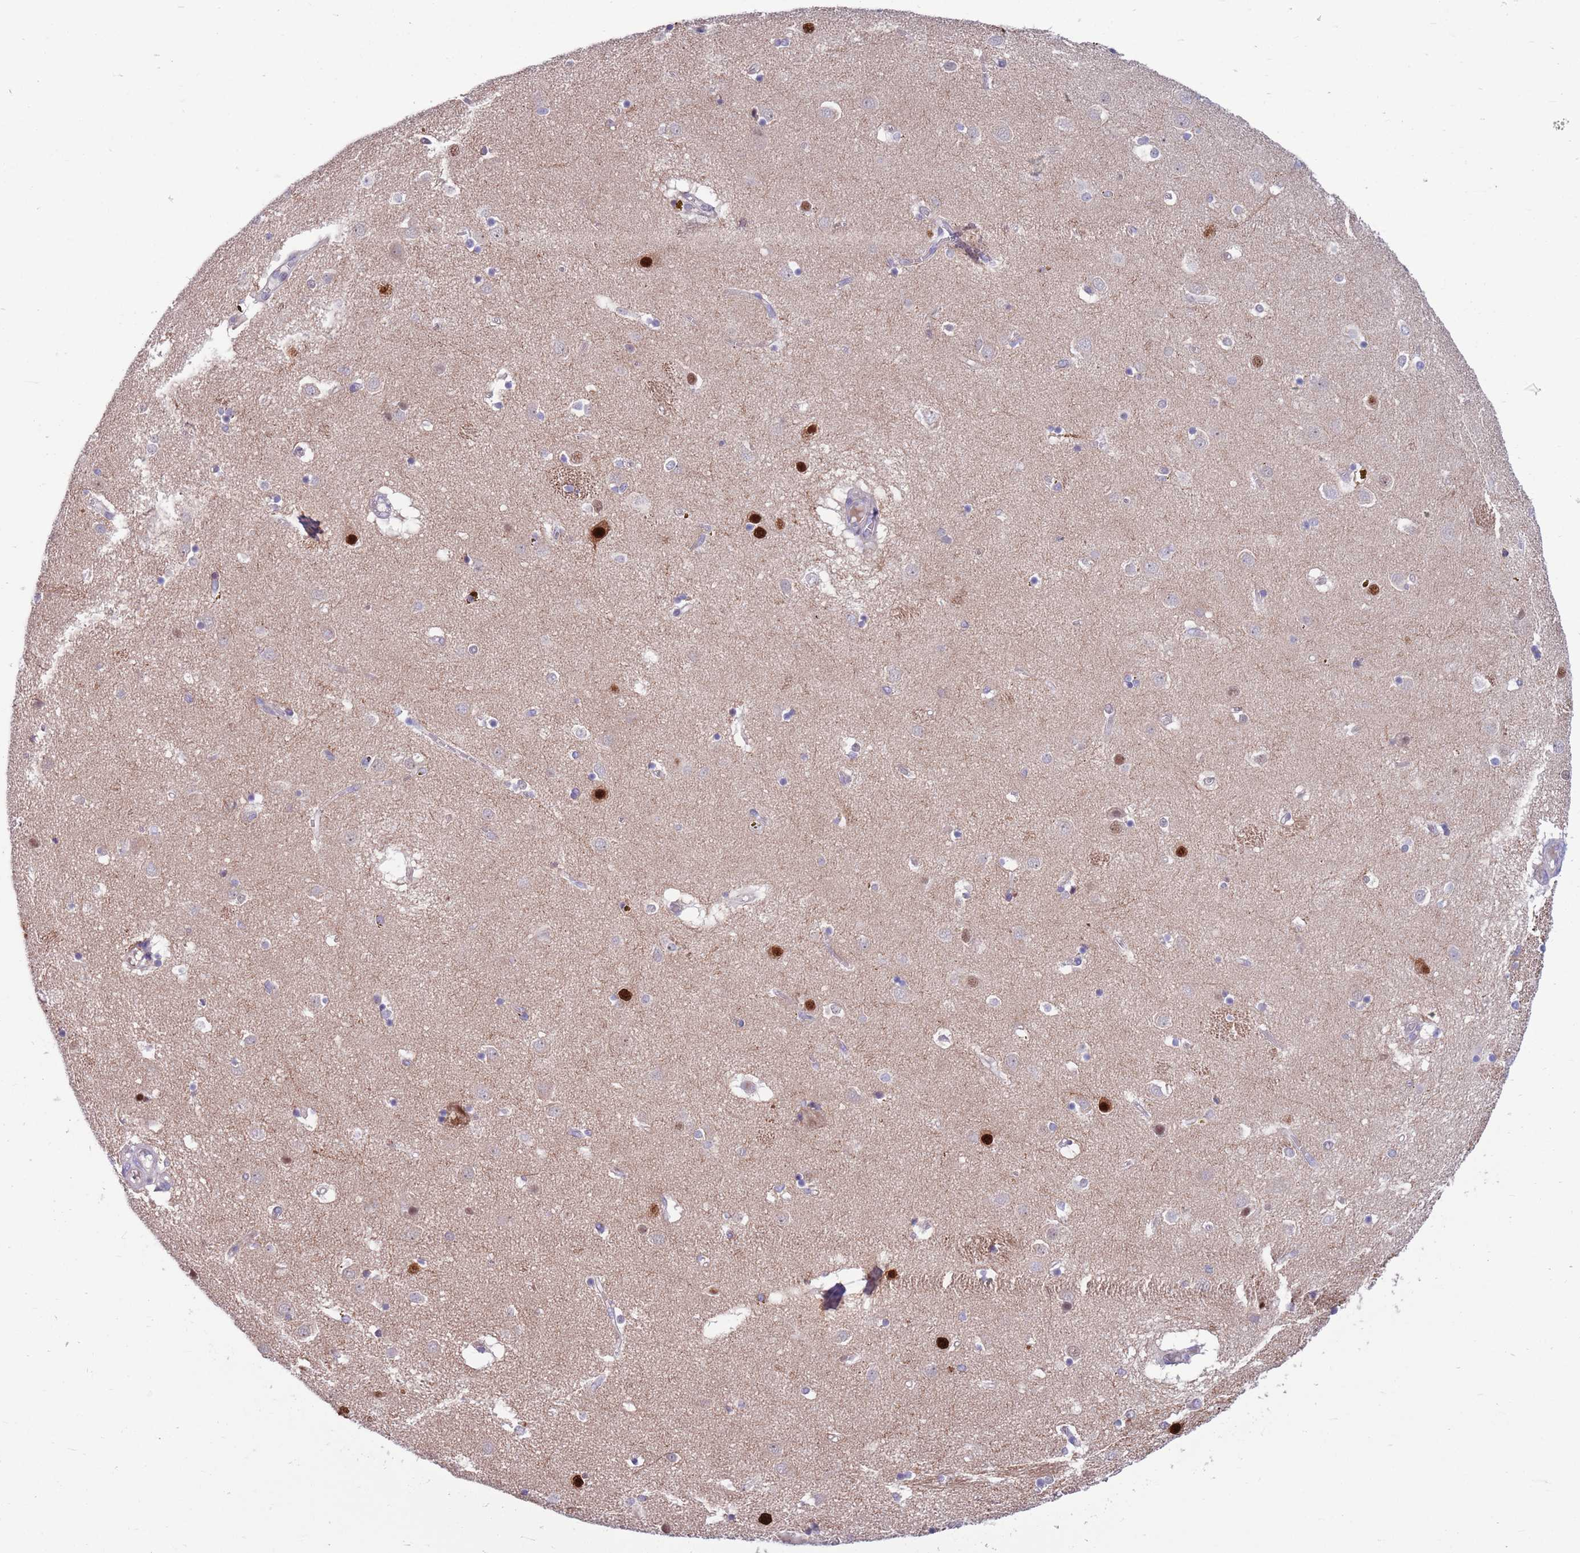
{"staining": {"intensity": "negative", "quantity": "none", "location": "none"}, "tissue": "caudate", "cell_type": "Glial cells", "image_type": "normal", "snomed": [{"axis": "morphology", "description": "Normal tissue, NOS"}, {"axis": "topography", "description": "Lateral ventricle wall"}], "caption": "Protein analysis of normal caudate shows no significant expression in glial cells. (DAB (3,3'-diaminobenzidine) immunohistochemistry with hematoxylin counter stain).", "gene": "KLHL29", "patient": {"sex": "male", "age": 70}}